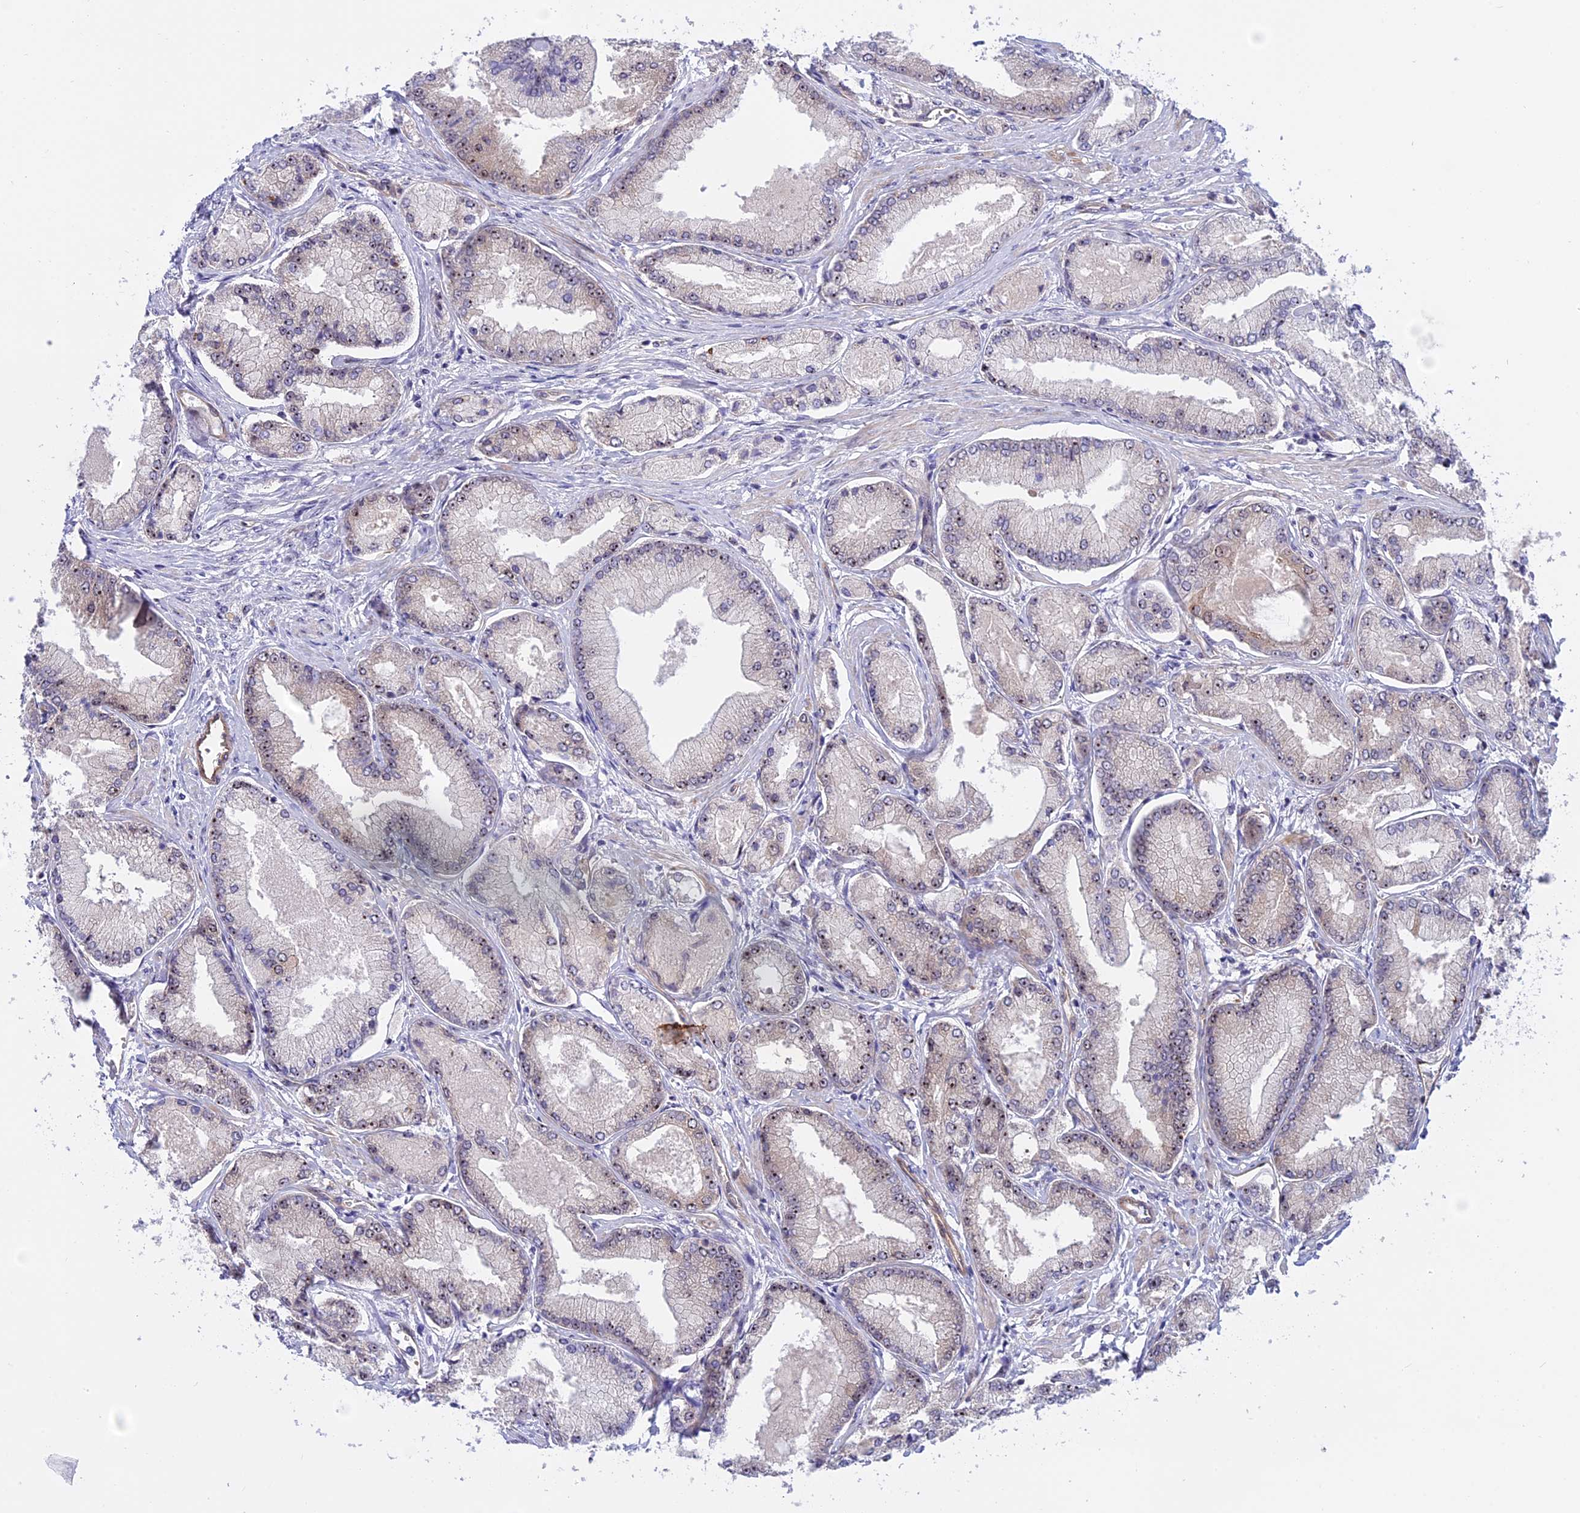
{"staining": {"intensity": "weak", "quantity": "25%-75%", "location": "nuclear"}, "tissue": "prostate cancer", "cell_type": "Tumor cells", "image_type": "cancer", "snomed": [{"axis": "morphology", "description": "Adenocarcinoma, Low grade"}, {"axis": "topography", "description": "Prostate"}], "caption": "Low-grade adenocarcinoma (prostate) stained with a brown dye exhibits weak nuclear positive expression in approximately 25%-75% of tumor cells.", "gene": "DBNDD1", "patient": {"sex": "male", "age": 74}}